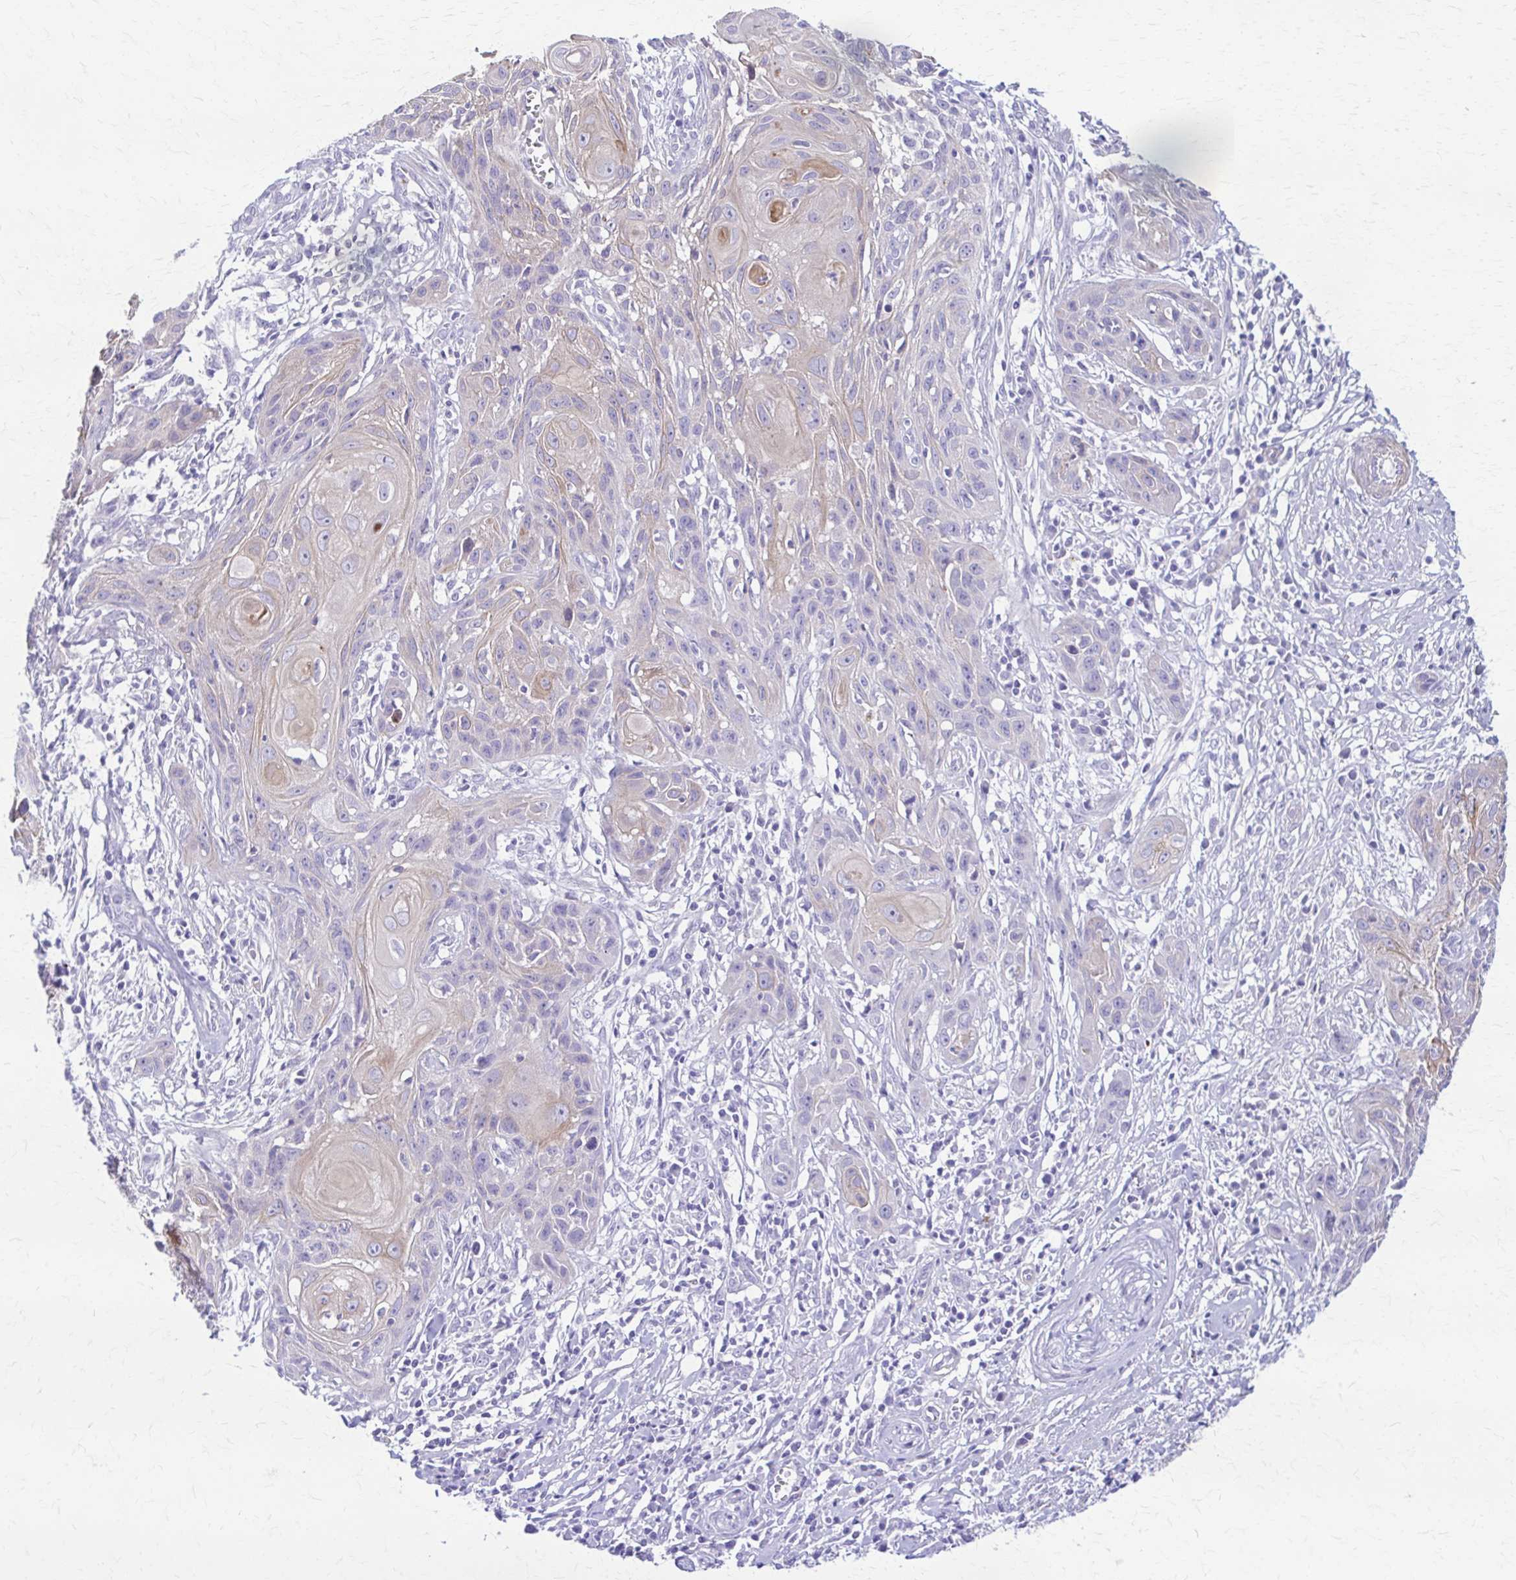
{"staining": {"intensity": "negative", "quantity": "none", "location": "none"}, "tissue": "skin cancer", "cell_type": "Tumor cells", "image_type": "cancer", "snomed": [{"axis": "morphology", "description": "Squamous cell carcinoma, NOS"}, {"axis": "topography", "description": "Skin"}, {"axis": "topography", "description": "Vulva"}], "caption": "This is an immunohistochemistry (IHC) photomicrograph of skin cancer (squamous cell carcinoma). There is no expression in tumor cells.", "gene": "DSP", "patient": {"sex": "female", "age": 83}}